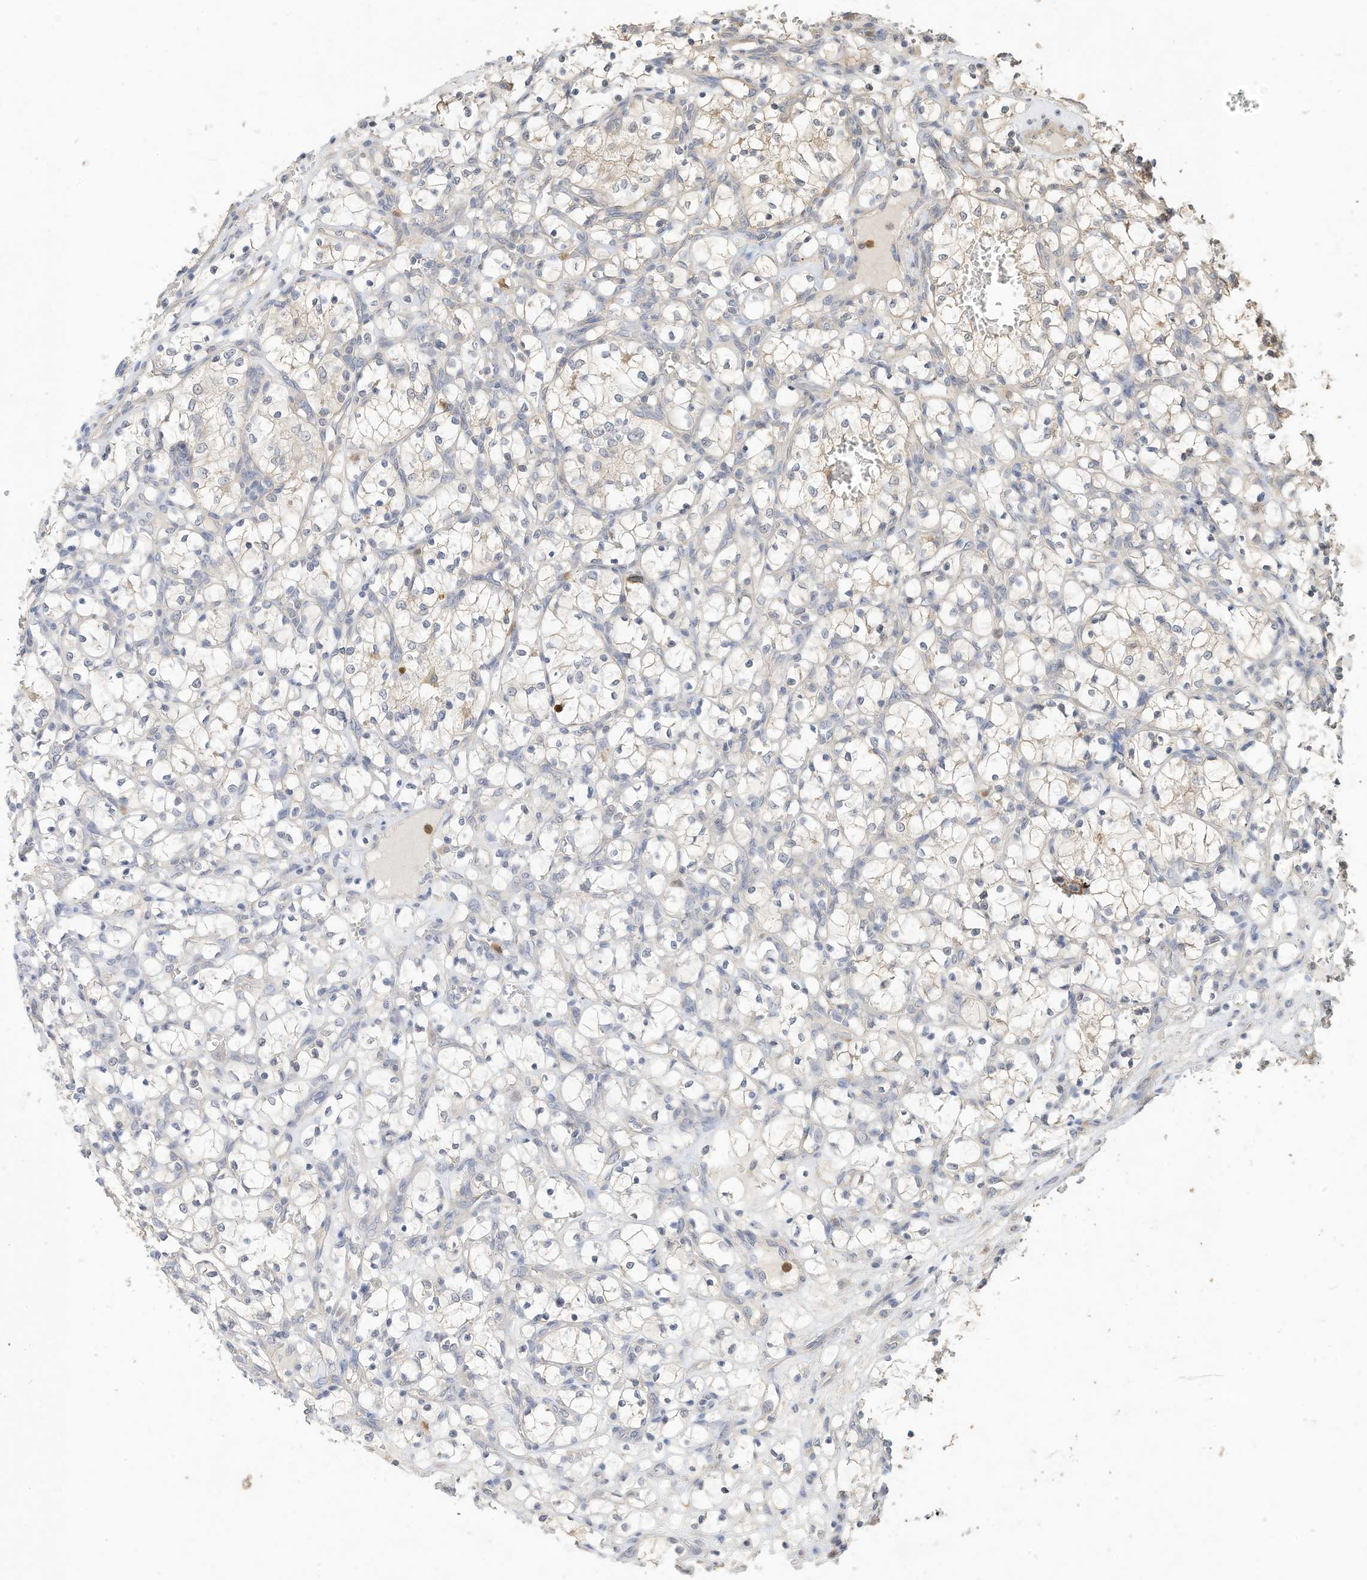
{"staining": {"intensity": "negative", "quantity": "none", "location": "none"}, "tissue": "renal cancer", "cell_type": "Tumor cells", "image_type": "cancer", "snomed": [{"axis": "morphology", "description": "Adenocarcinoma, NOS"}, {"axis": "topography", "description": "Kidney"}], "caption": "Tumor cells are negative for brown protein staining in renal cancer (adenocarcinoma). (Immunohistochemistry (ihc), brightfield microscopy, high magnification).", "gene": "OFD1", "patient": {"sex": "female", "age": 69}}